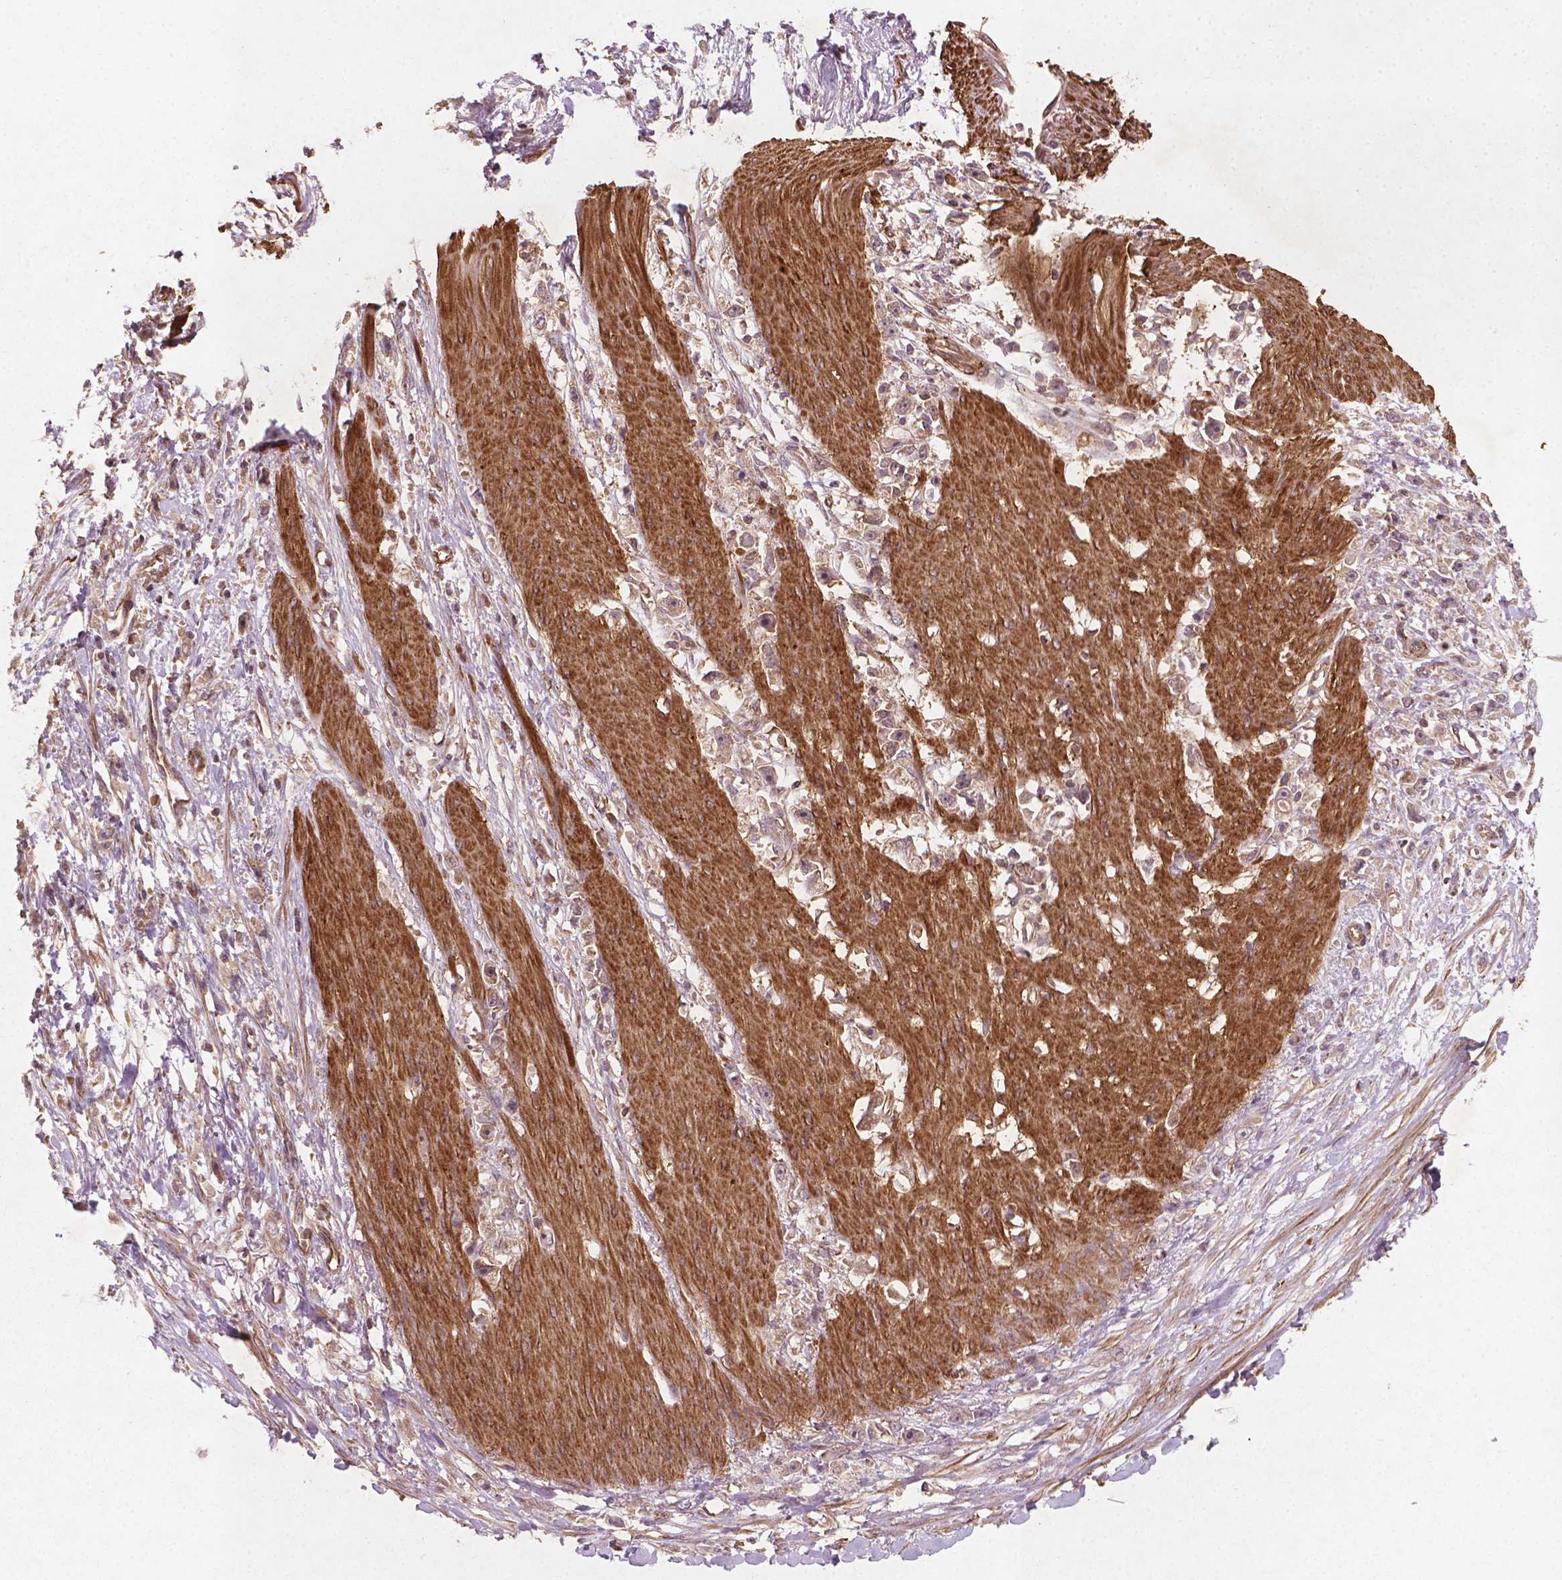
{"staining": {"intensity": "weak", "quantity": ">75%", "location": "cytoplasmic/membranous"}, "tissue": "stomach cancer", "cell_type": "Tumor cells", "image_type": "cancer", "snomed": [{"axis": "morphology", "description": "Adenocarcinoma, NOS"}, {"axis": "topography", "description": "Stomach"}], "caption": "Immunohistochemistry (IHC) staining of stomach adenocarcinoma, which reveals low levels of weak cytoplasmic/membranous positivity in approximately >75% of tumor cells indicating weak cytoplasmic/membranous protein positivity. The staining was performed using DAB (brown) for protein detection and nuclei were counterstained in hematoxylin (blue).", "gene": "CYFIP2", "patient": {"sex": "female", "age": 59}}